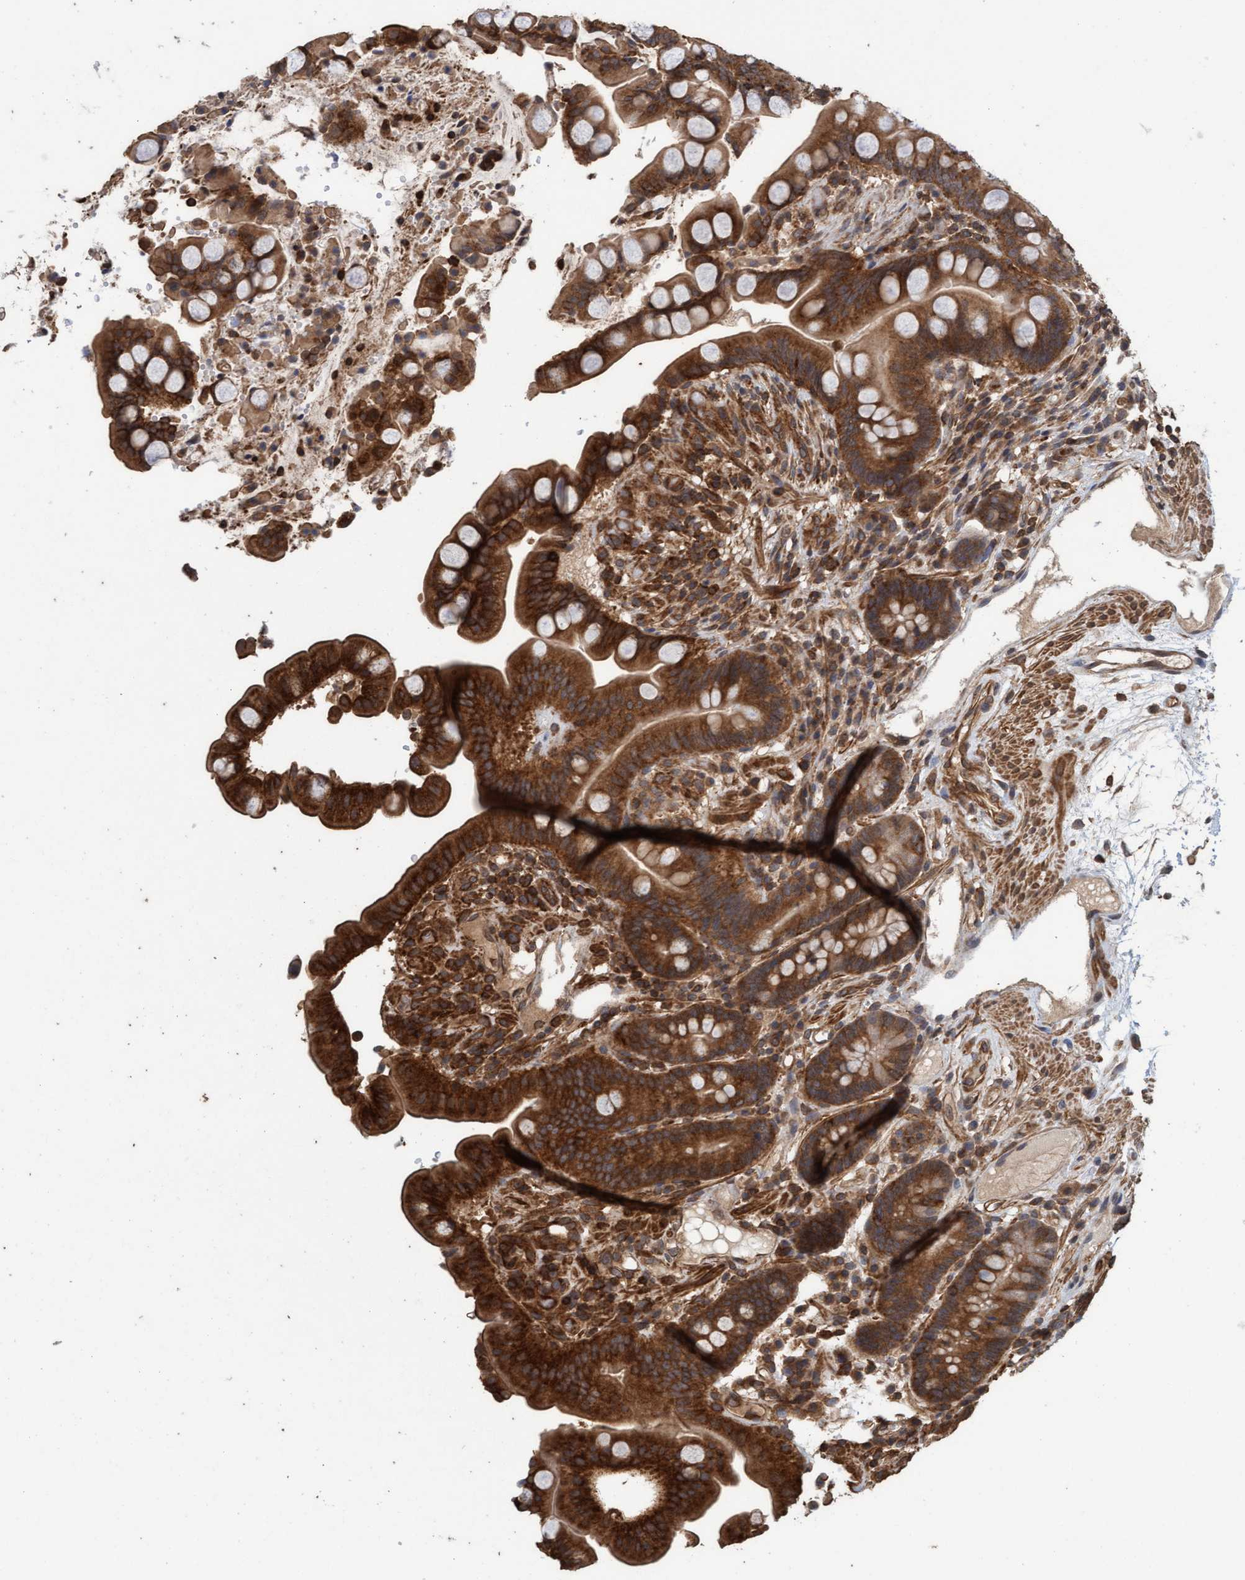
{"staining": {"intensity": "moderate", "quantity": ">75%", "location": "cytoplasmic/membranous"}, "tissue": "colon", "cell_type": "Endothelial cells", "image_type": "normal", "snomed": [{"axis": "morphology", "description": "Normal tissue, NOS"}, {"axis": "topography", "description": "Colon"}], "caption": "An IHC image of normal tissue is shown. Protein staining in brown labels moderate cytoplasmic/membranous positivity in colon within endothelial cells. (DAB = brown stain, brightfield microscopy at high magnification).", "gene": "FXR2", "patient": {"sex": "male", "age": 73}}